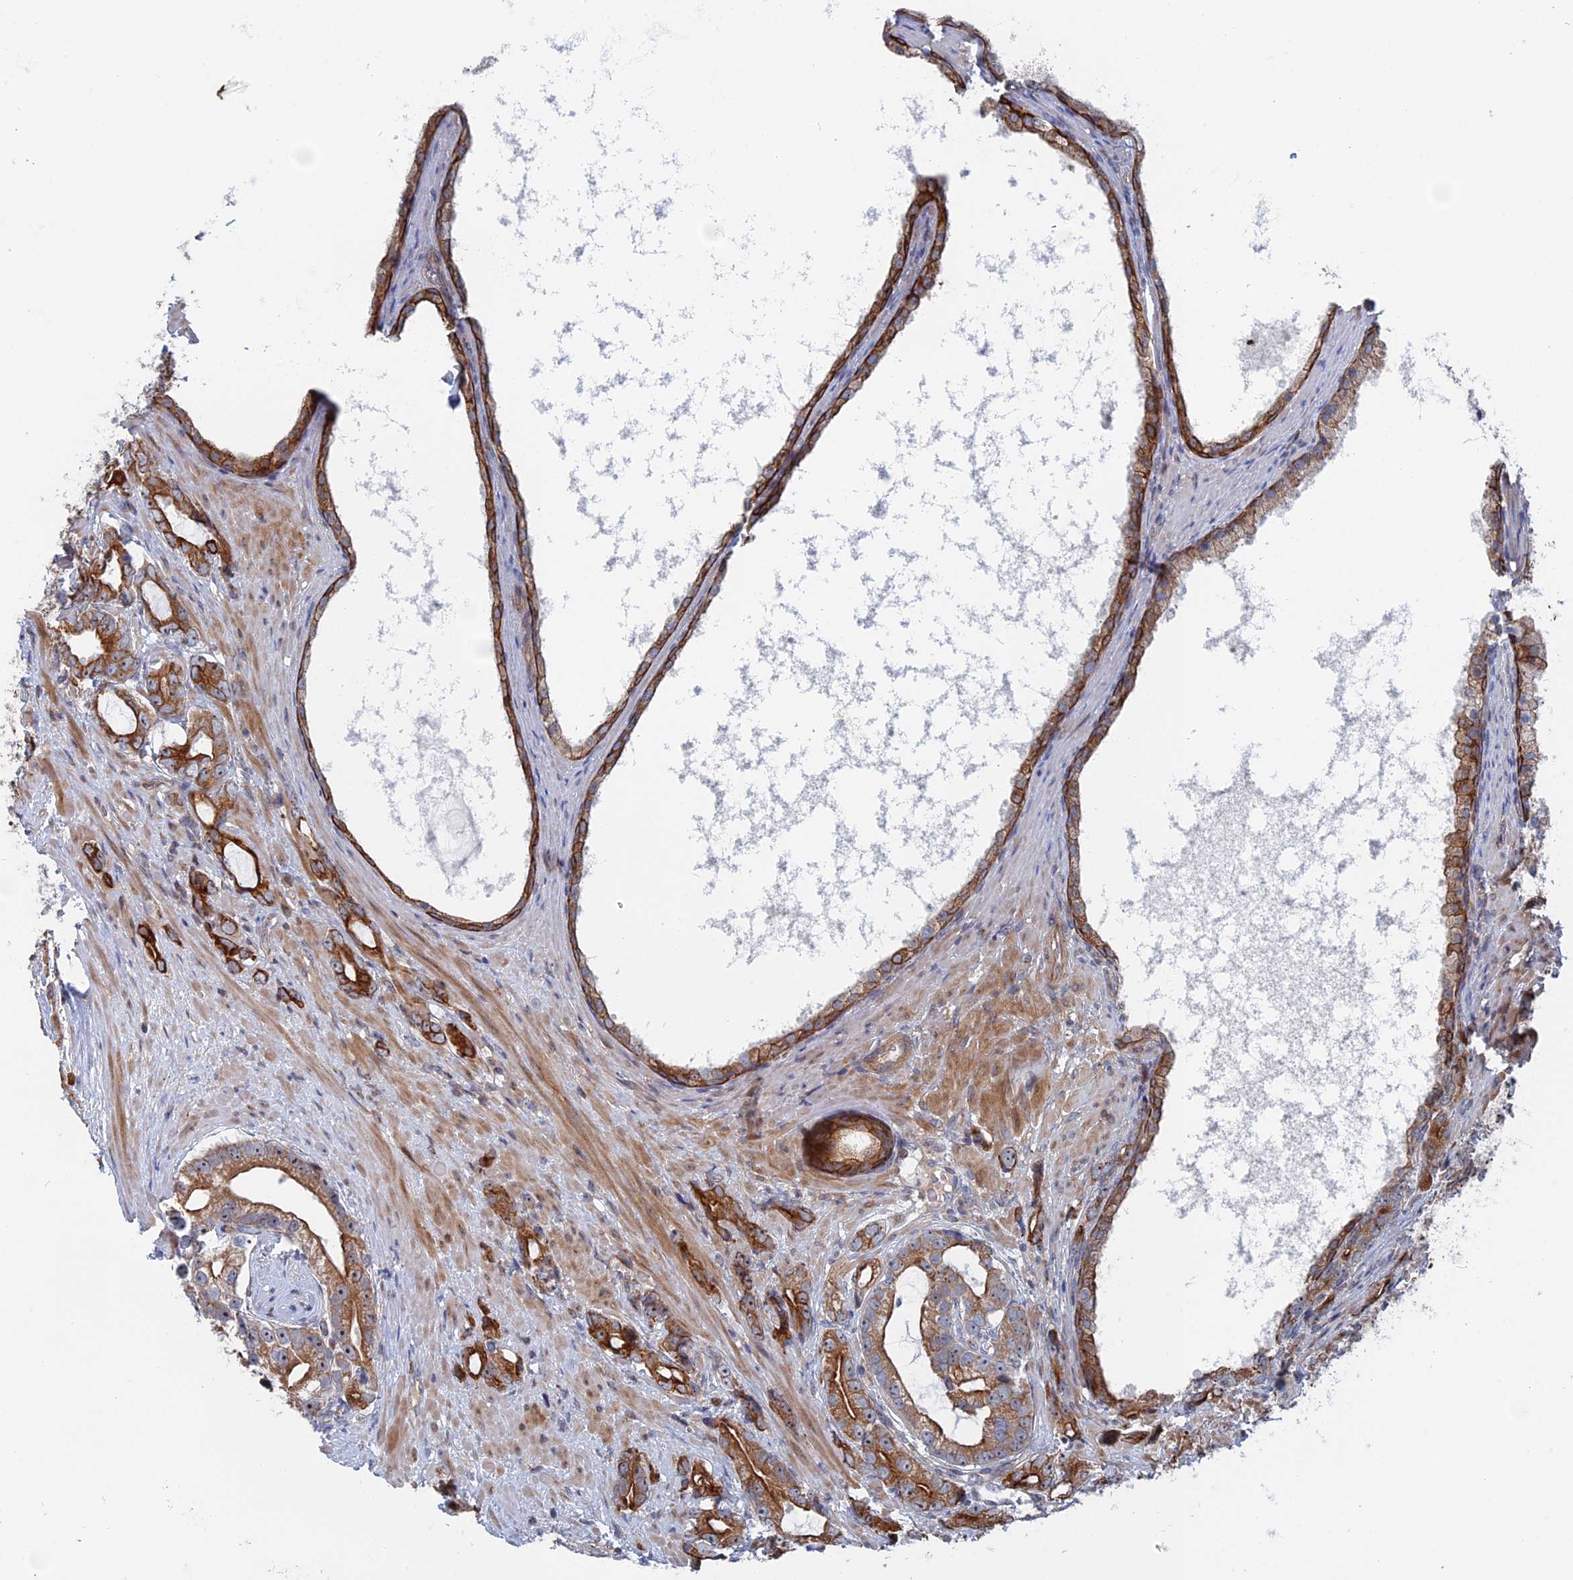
{"staining": {"intensity": "moderate", "quantity": "25%-75%", "location": "cytoplasmic/membranous,nuclear"}, "tissue": "prostate cancer", "cell_type": "Tumor cells", "image_type": "cancer", "snomed": [{"axis": "morphology", "description": "Adenocarcinoma, High grade"}, {"axis": "topography", "description": "Prostate"}], "caption": "A micrograph of high-grade adenocarcinoma (prostate) stained for a protein displays moderate cytoplasmic/membranous and nuclear brown staining in tumor cells.", "gene": "IL7", "patient": {"sex": "male", "age": 75}}